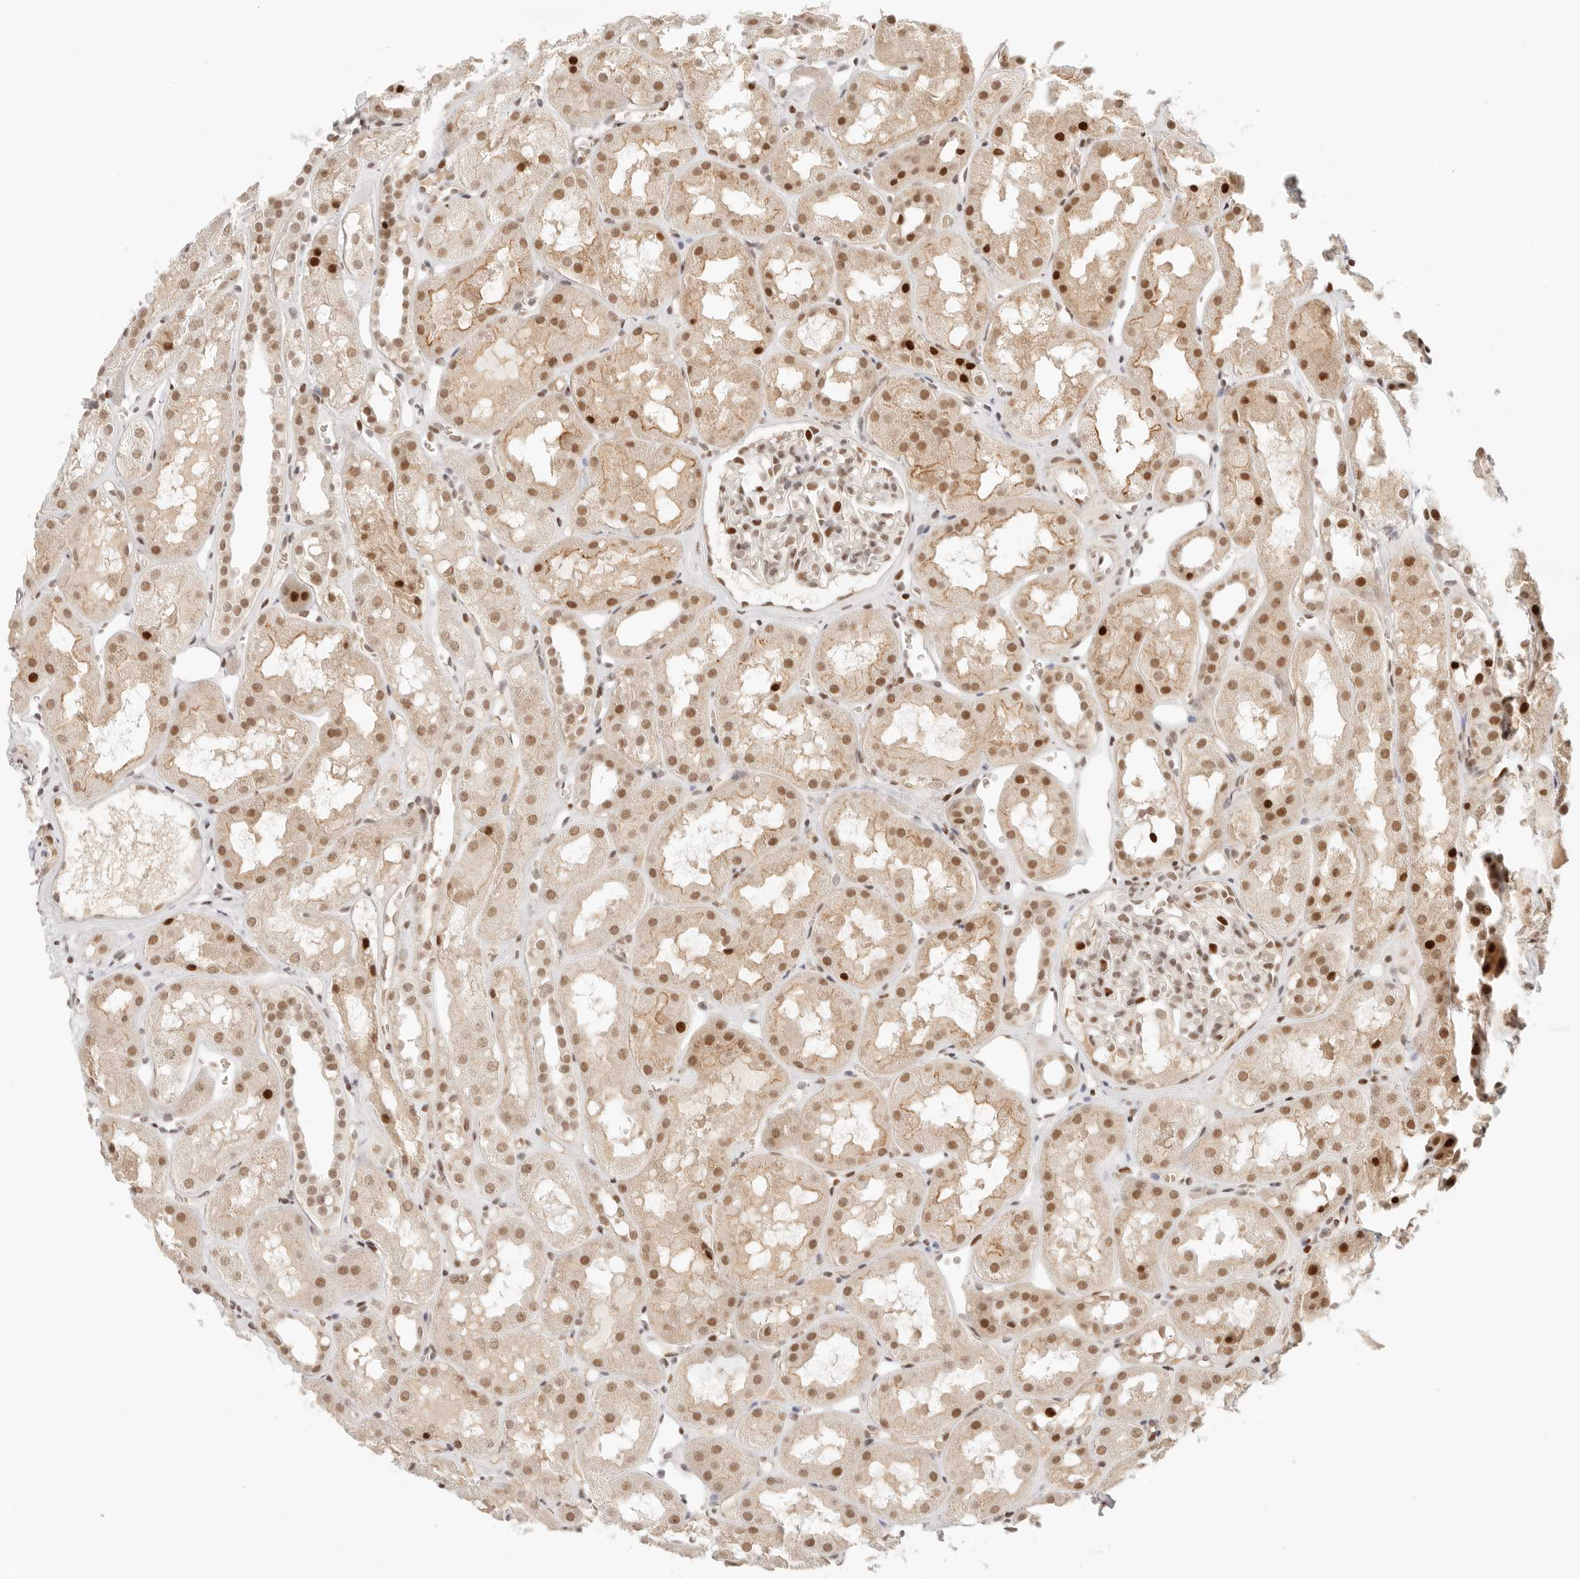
{"staining": {"intensity": "moderate", "quantity": "25%-75%", "location": "nuclear"}, "tissue": "kidney", "cell_type": "Cells in glomeruli", "image_type": "normal", "snomed": [{"axis": "morphology", "description": "Normal tissue, NOS"}, {"axis": "topography", "description": "Kidney"}], "caption": "Kidney stained with a brown dye displays moderate nuclear positive positivity in approximately 25%-75% of cells in glomeruli.", "gene": "HOXC5", "patient": {"sex": "male", "age": 16}}